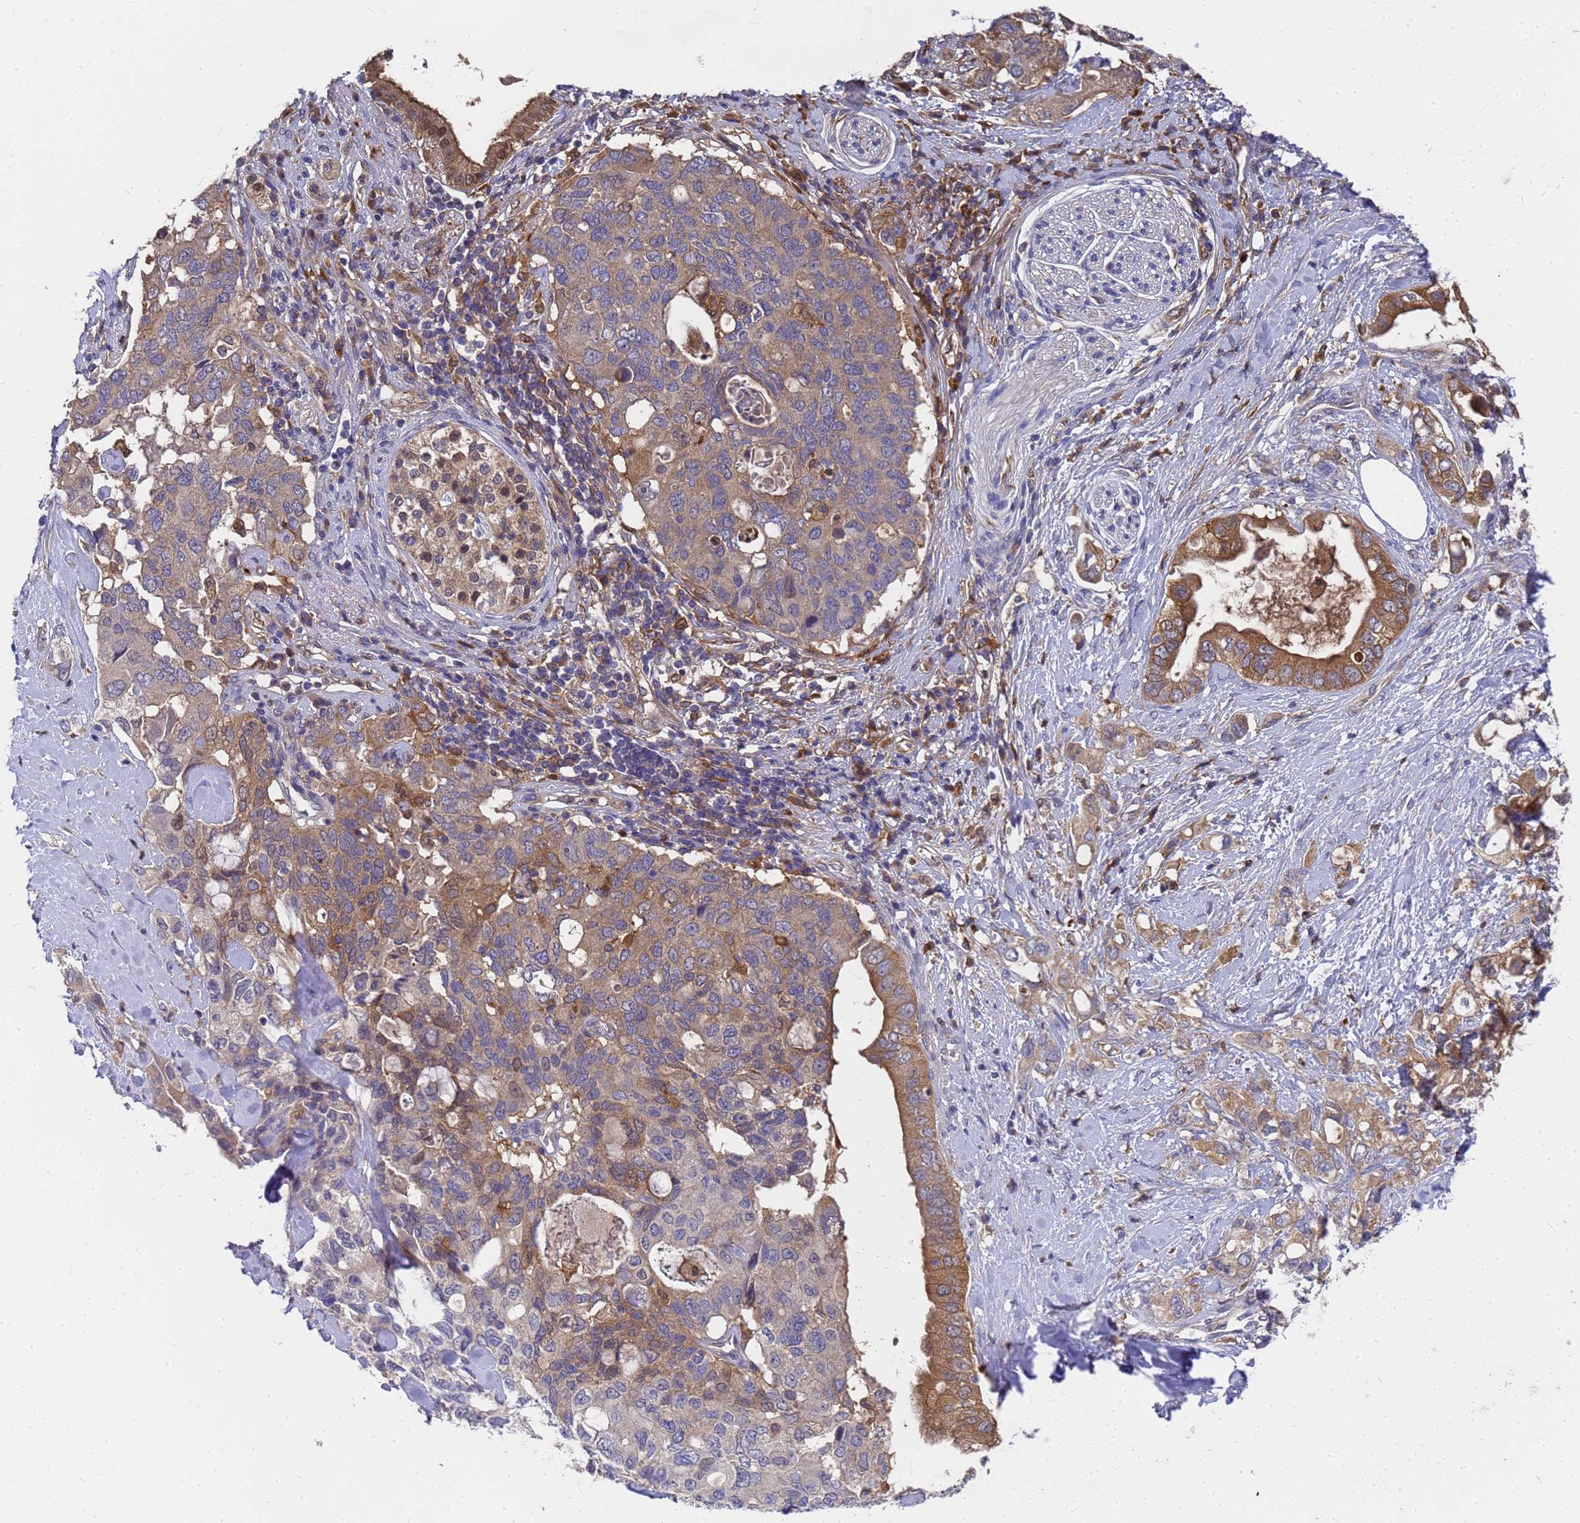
{"staining": {"intensity": "moderate", "quantity": ">75%", "location": "cytoplasmic/membranous"}, "tissue": "pancreatic cancer", "cell_type": "Tumor cells", "image_type": "cancer", "snomed": [{"axis": "morphology", "description": "Adenocarcinoma, NOS"}, {"axis": "topography", "description": "Pancreas"}], "caption": "IHC (DAB) staining of human pancreatic cancer (adenocarcinoma) displays moderate cytoplasmic/membranous protein expression in about >75% of tumor cells.", "gene": "SLC35E2B", "patient": {"sex": "female", "age": 56}}